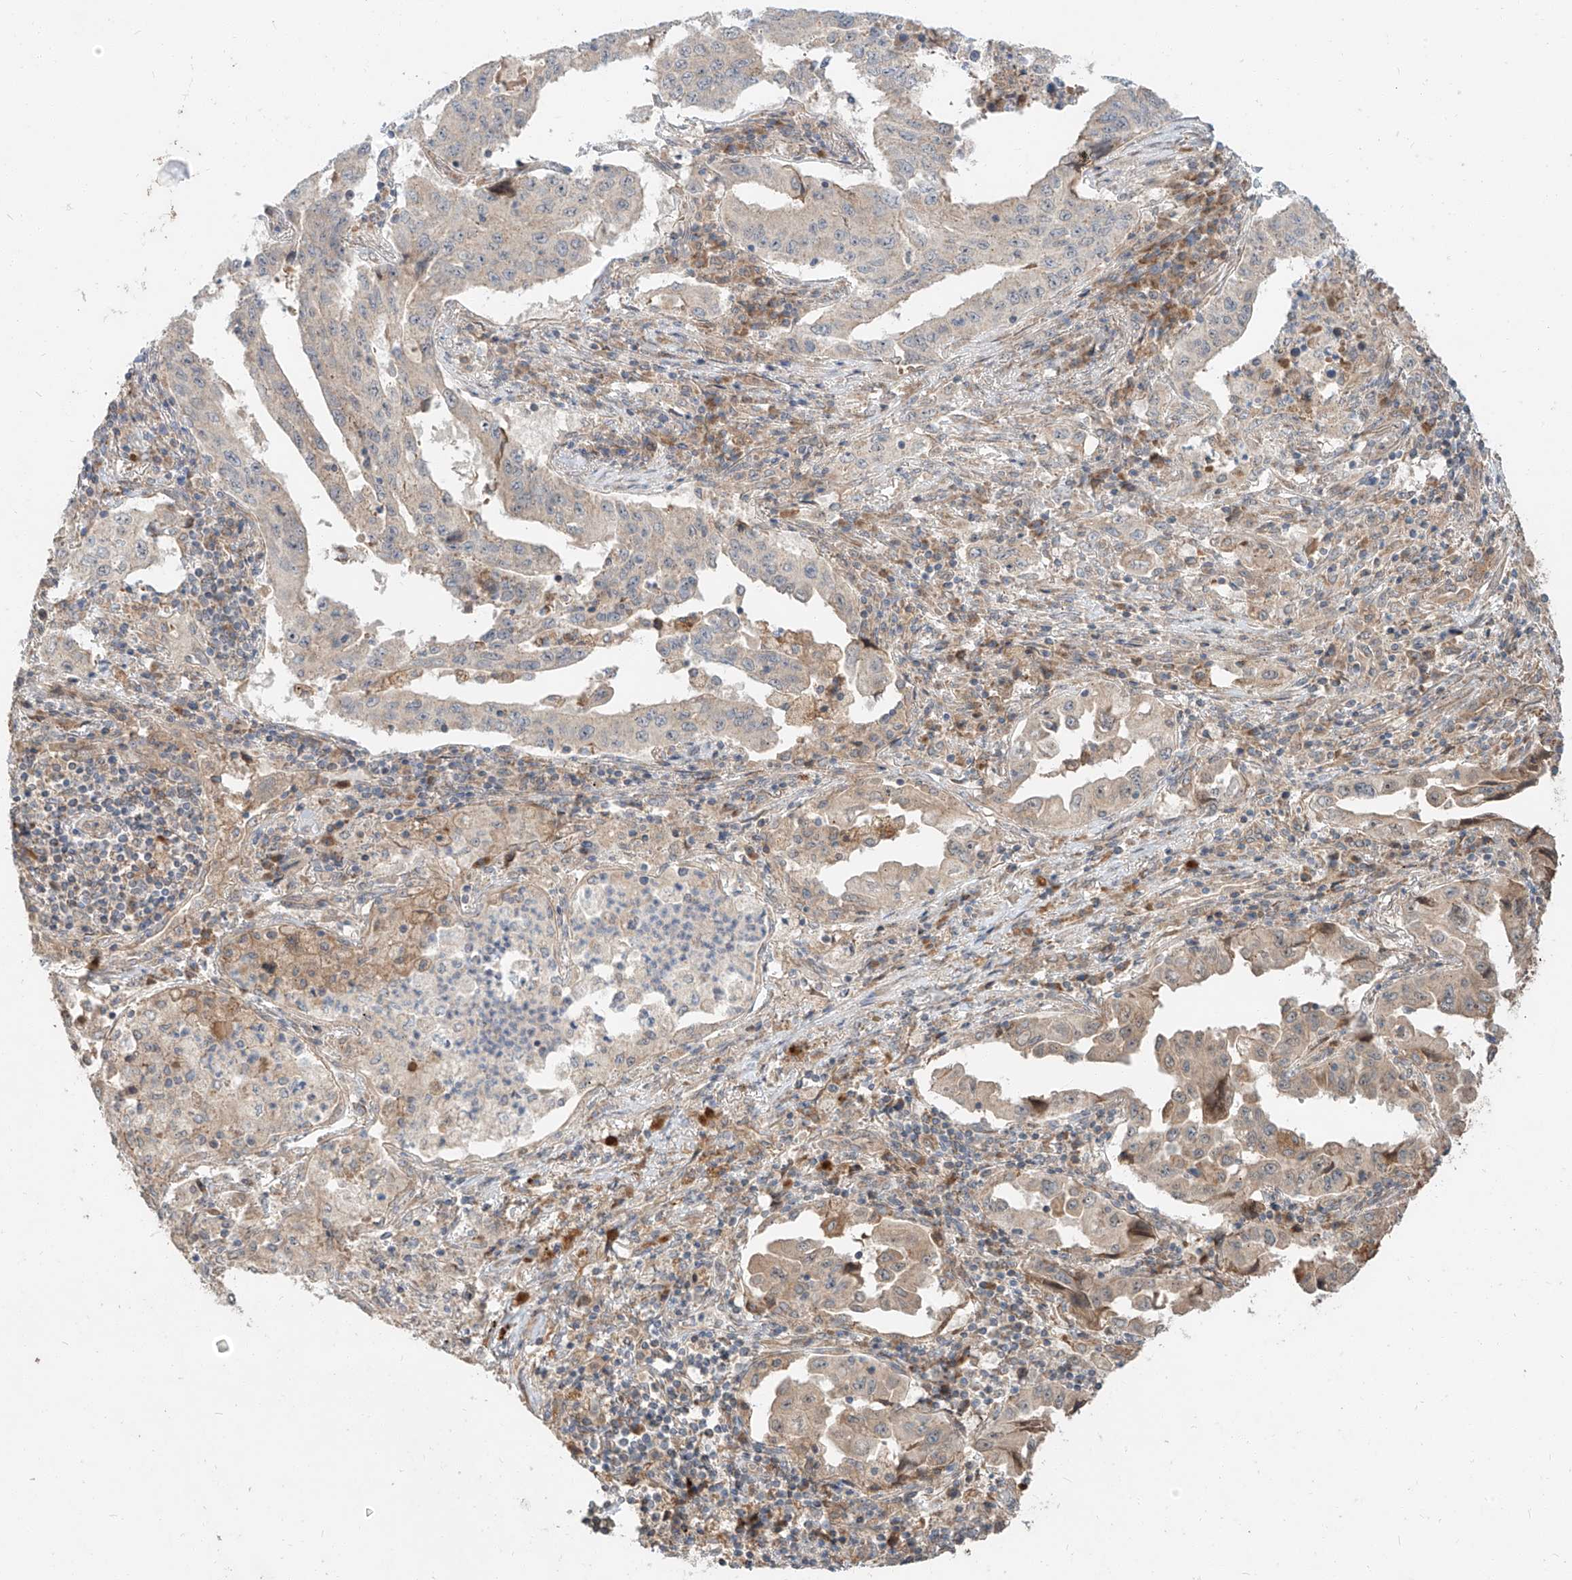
{"staining": {"intensity": "weak", "quantity": "<25%", "location": "cytoplasmic/membranous"}, "tissue": "lung cancer", "cell_type": "Tumor cells", "image_type": "cancer", "snomed": [{"axis": "morphology", "description": "Adenocarcinoma, NOS"}, {"axis": "topography", "description": "Lung"}], "caption": "Adenocarcinoma (lung) was stained to show a protein in brown. There is no significant expression in tumor cells.", "gene": "STX19", "patient": {"sex": "female", "age": 51}}